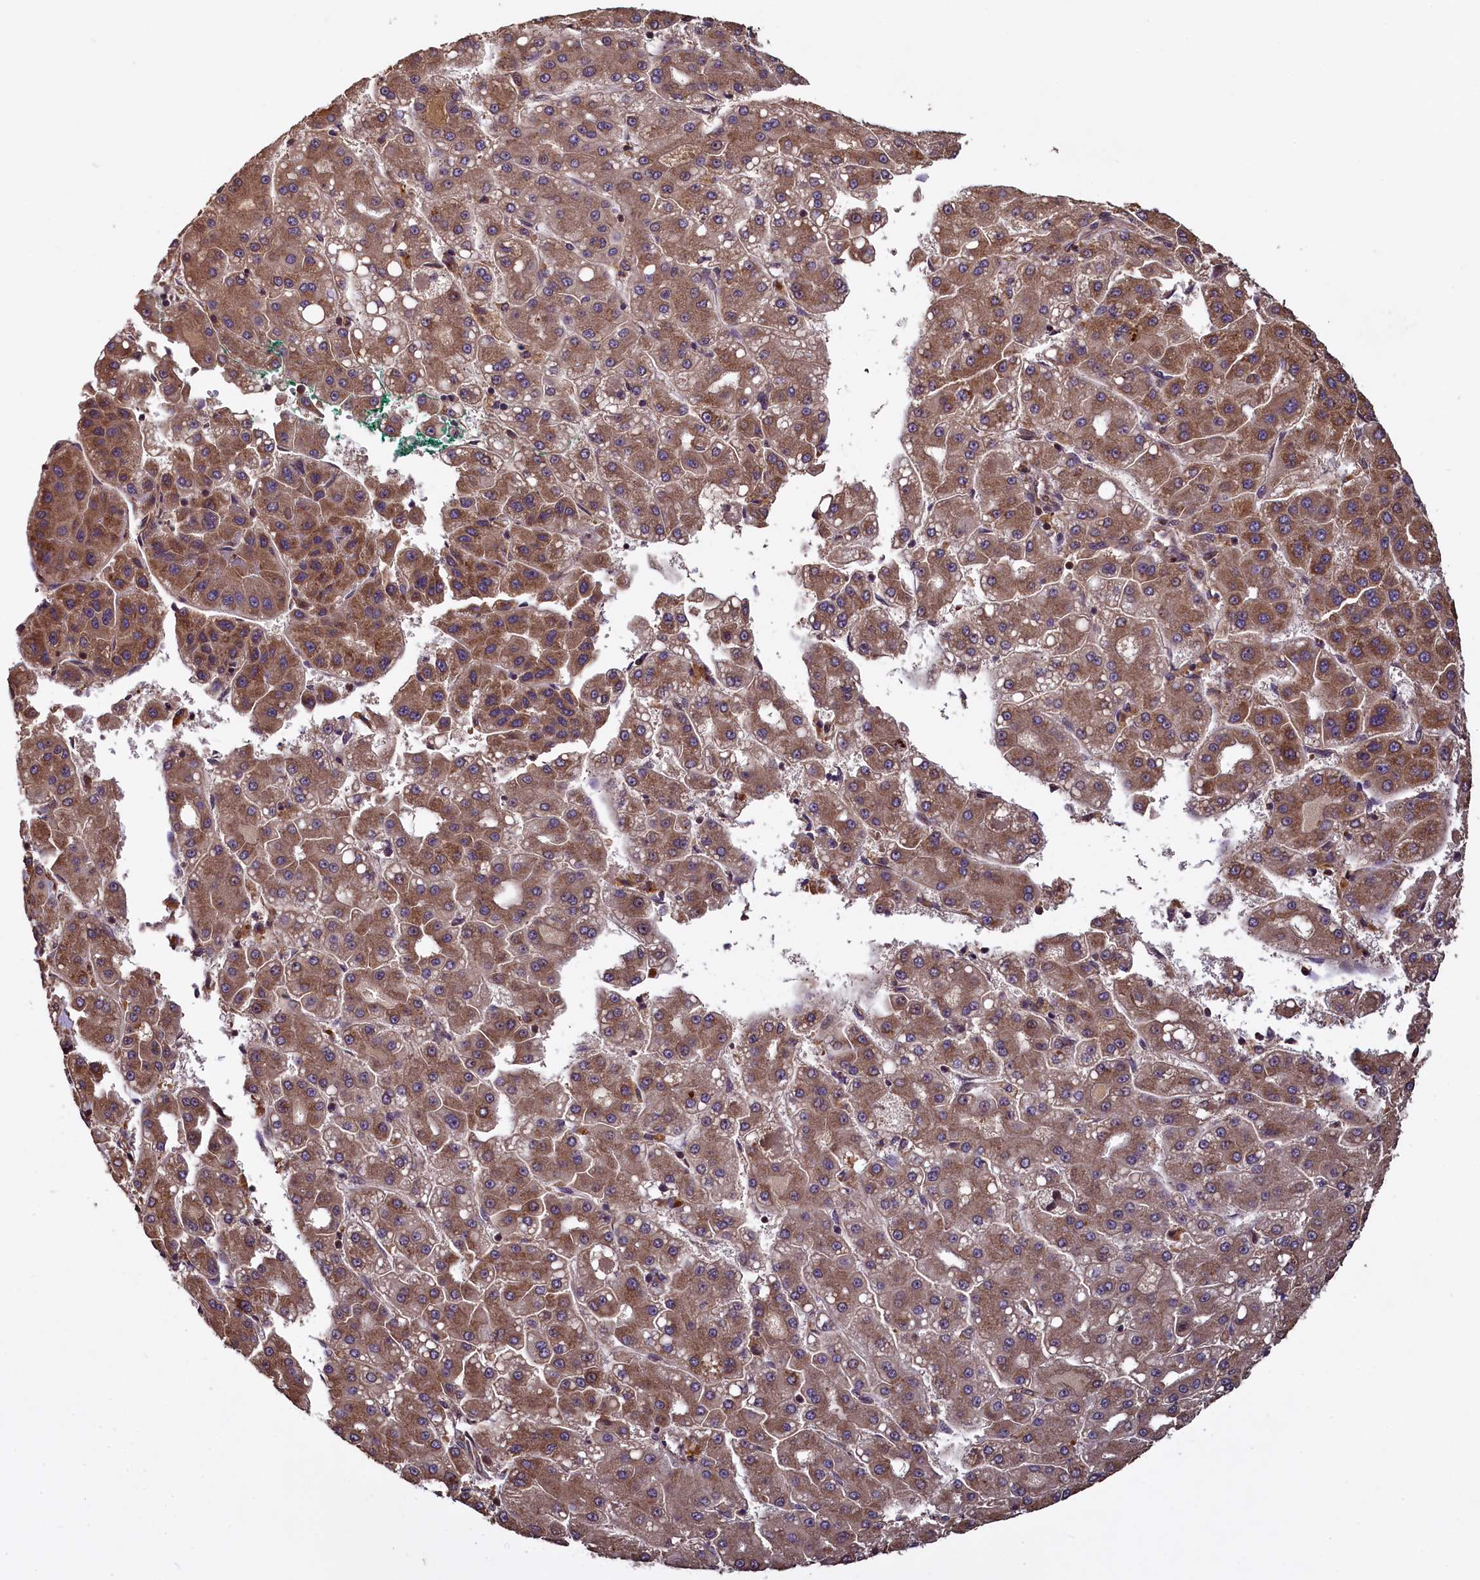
{"staining": {"intensity": "moderate", "quantity": ">75%", "location": "cytoplasmic/membranous"}, "tissue": "liver cancer", "cell_type": "Tumor cells", "image_type": "cancer", "snomed": [{"axis": "morphology", "description": "Carcinoma, Hepatocellular, NOS"}, {"axis": "topography", "description": "Liver"}], "caption": "Hepatocellular carcinoma (liver) stained for a protein demonstrates moderate cytoplasmic/membranous positivity in tumor cells.", "gene": "NUDT6", "patient": {"sex": "male", "age": 65}}